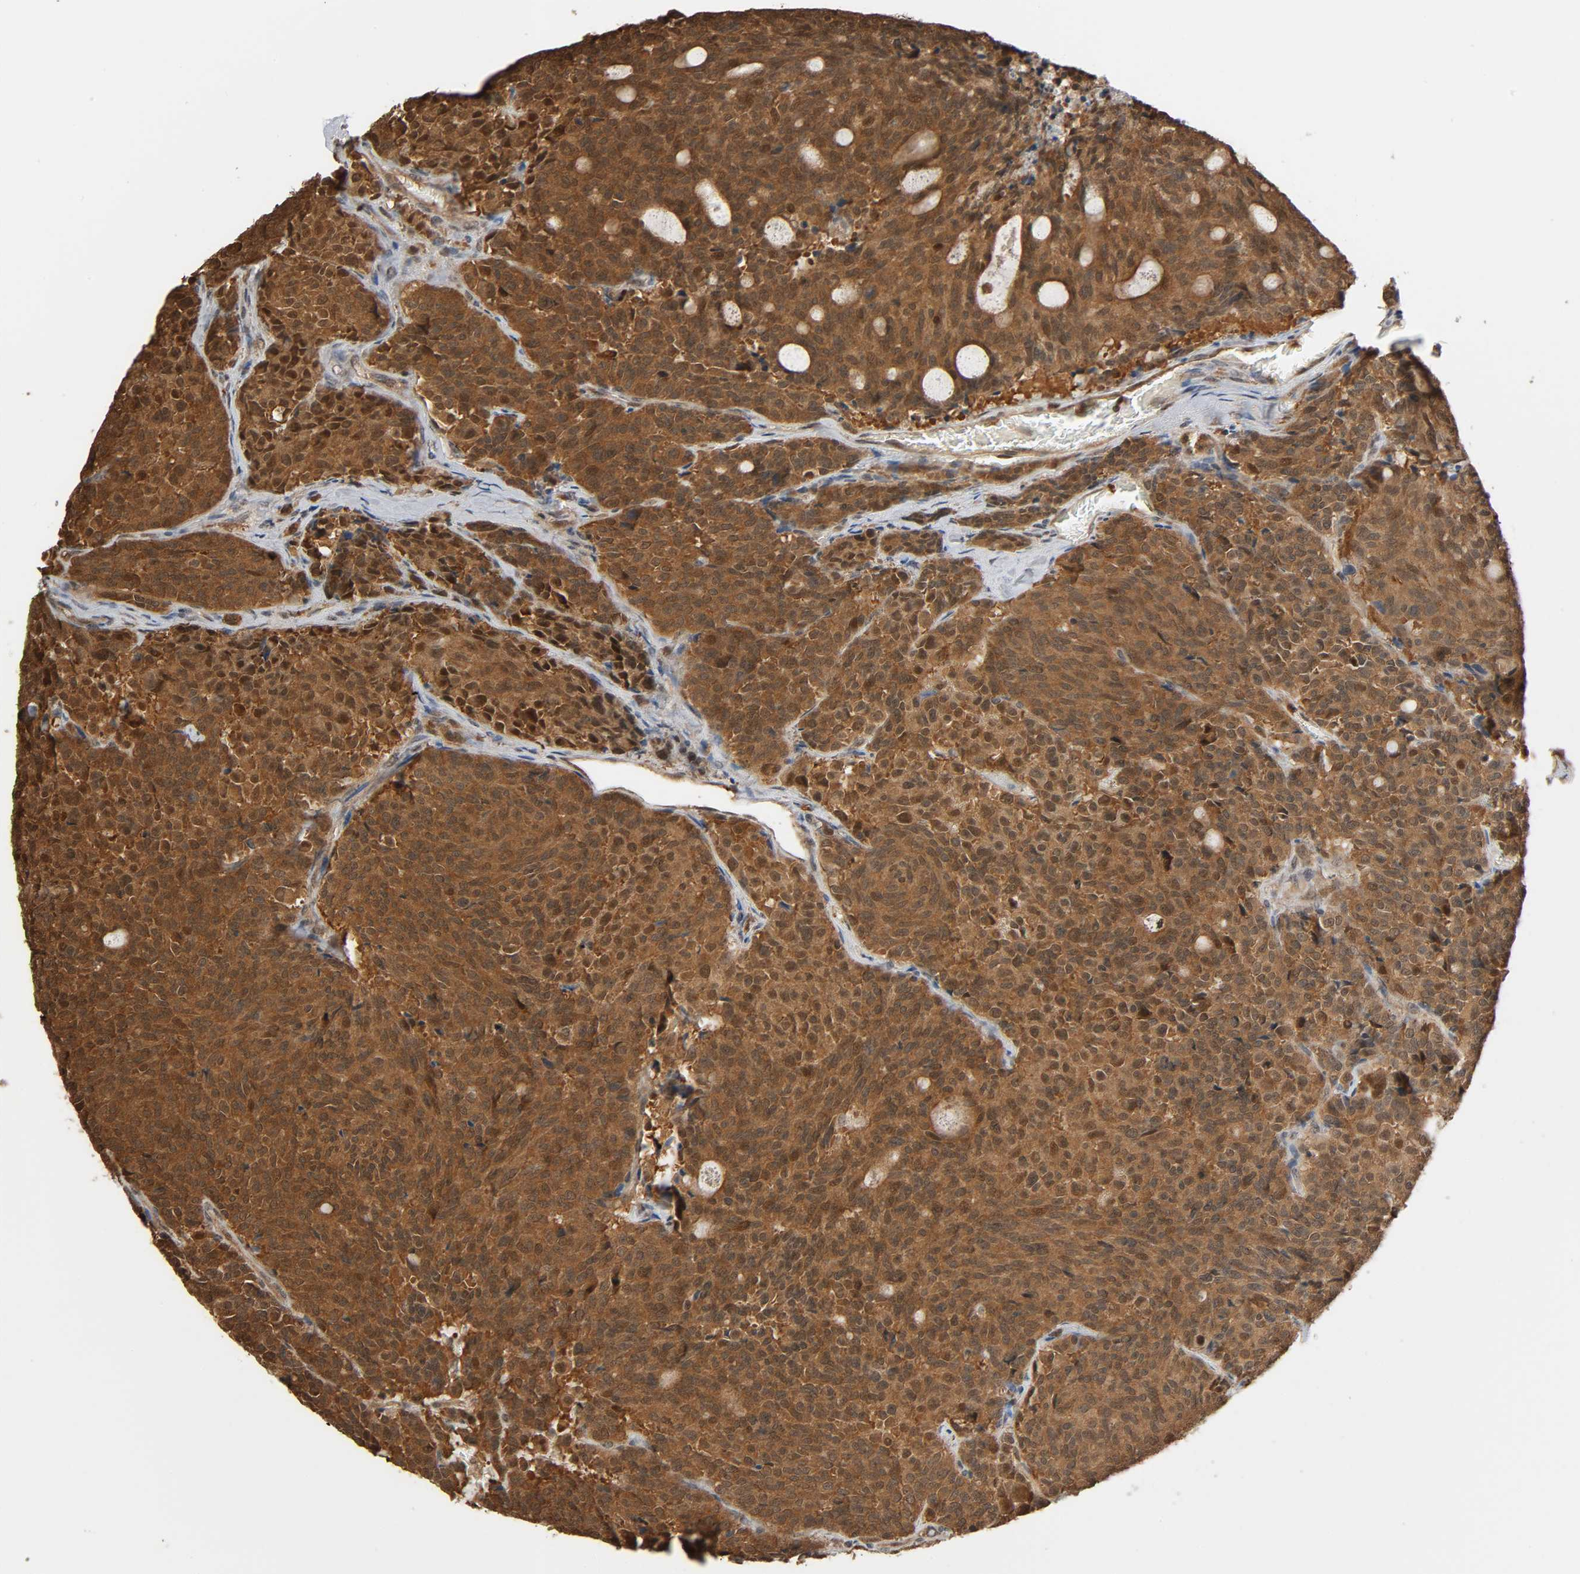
{"staining": {"intensity": "strong", "quantity": ">75%", "location": "cytoplasmic/membranous,nuclear"}, "tissue": "carcinoid", "cell_type": "Tumor cells", "image_type": "cancer", "snomed": [{"axis": "morphology", "description": "Carcinoid, malignant, NOS"}, {"axis": "topography", "description": "Pancreas"}], "caption": "Immunohistochemical staining of malignant carcinoid displays strong cytoplasmic/membranous and nuclear protein staining in approximately >75% of tumor cells.", "gene": "NEDD8", "patient": {"sex": "female", "age": 54}}